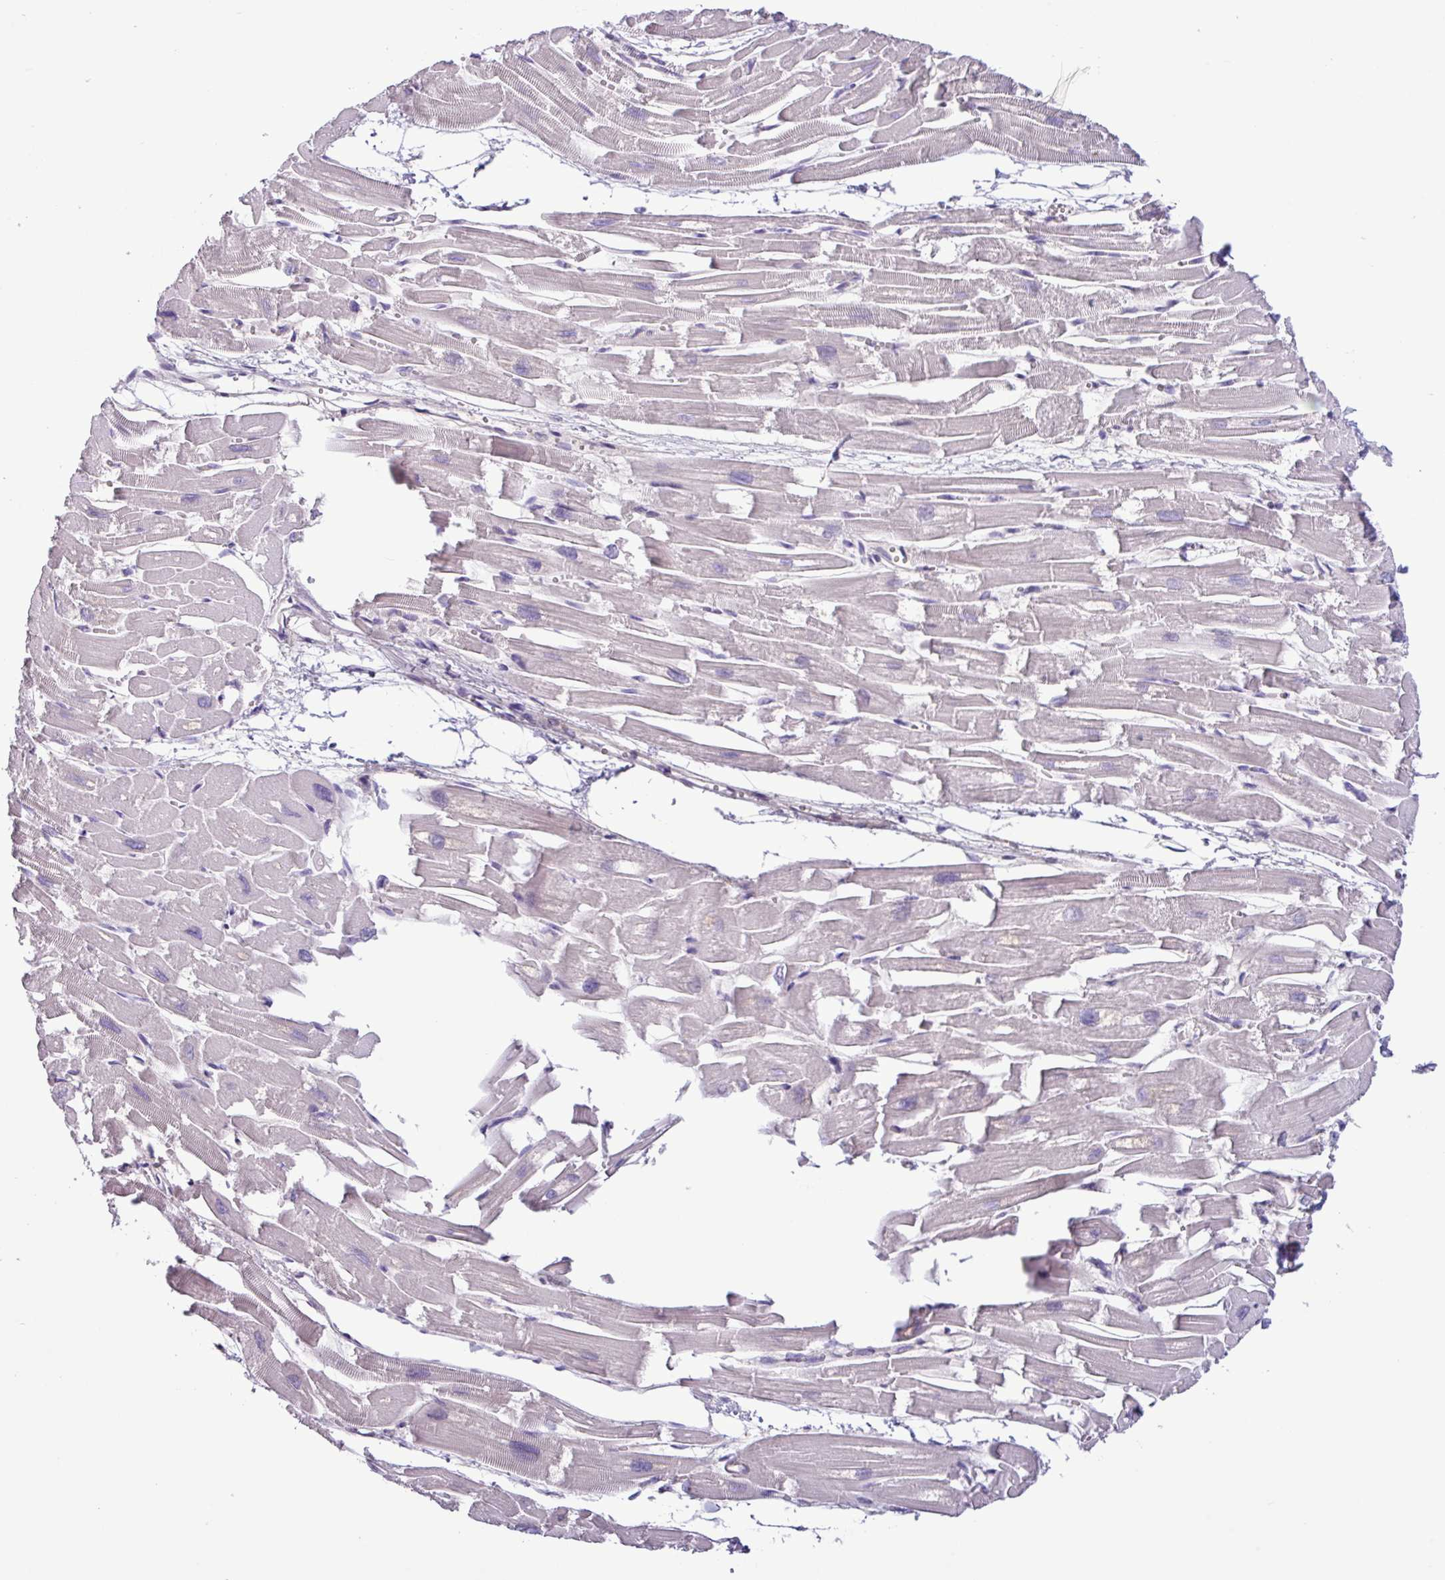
{"staining": {"intensity": "negative", "quantity": "none", "location": "none"}, "tissue": "heart muscle", "cell_type": "Cardiomyocytes", "image_type": "normal", "snomed": [{"axis": "morphology", "description": "Normal tissue, NOS"}, {"axis": "topography", "description": "Heart"}], "caption": "Immunohistochemistry (IHC) of unremarkable human heart muscle displays no staining in cardiomyocytes. (Immunohistochemistry (IHC), brightfield microscopy, high magnification).", "gene": "PNLDC1", "patient": {"sex": "male", "age": 54}}